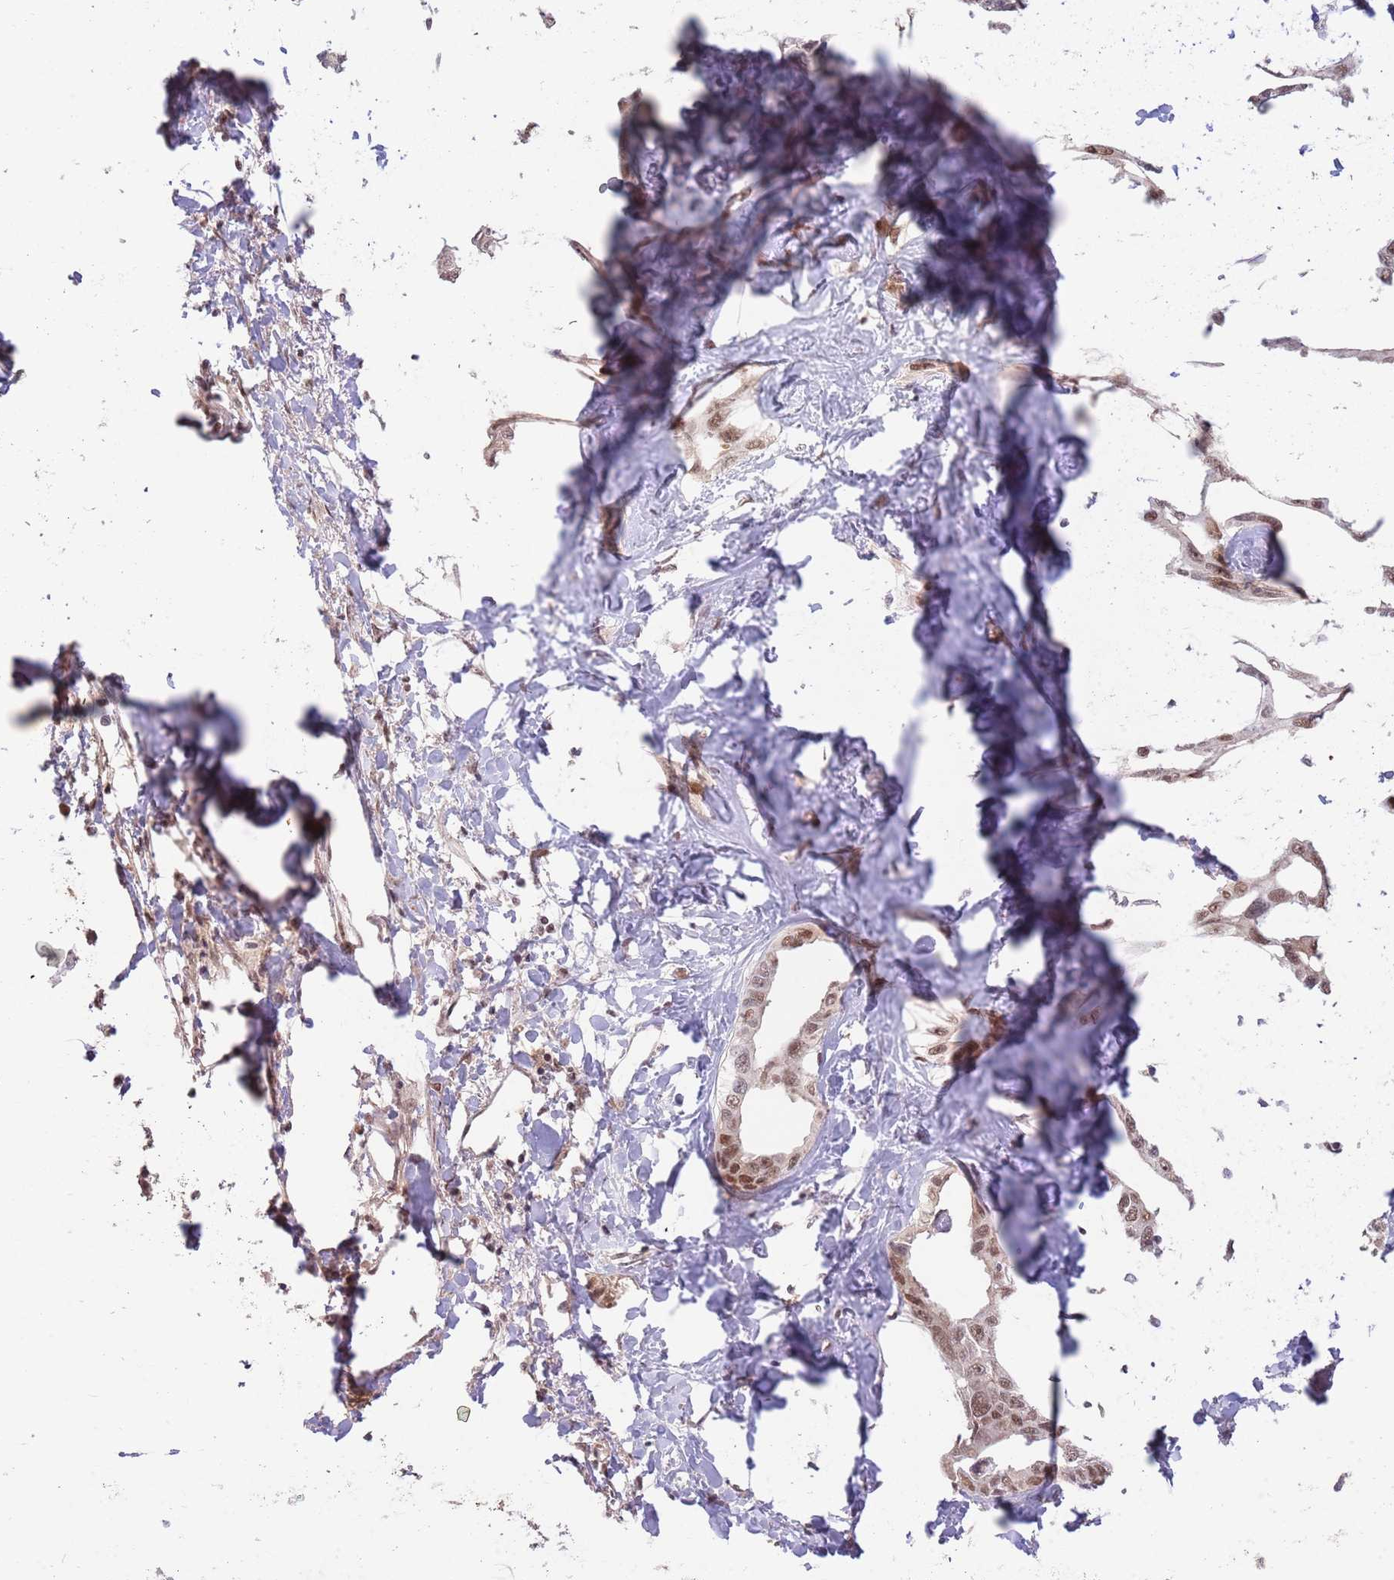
{"staining": {"intensity": "moderate", "quantity": ">75%", "location": "nuclear"}, "tissue": "liver cancer", "cell_type": "Tumor cells", "image_type": "cancer", "snomed": [{"axis": "morphology", "description": "Cholangiocarcinoma"}, {"axis": "topography", "description": "Liver"}], "caption": "Cholangiocarcinoma (liver) was stained to show a protein in brown. There is medium levels of moderate nuclear expression in approximately >75% of tumor cells.", "gene": "ZBTB7A", "patient": {"sex": "male", "age": 59}}